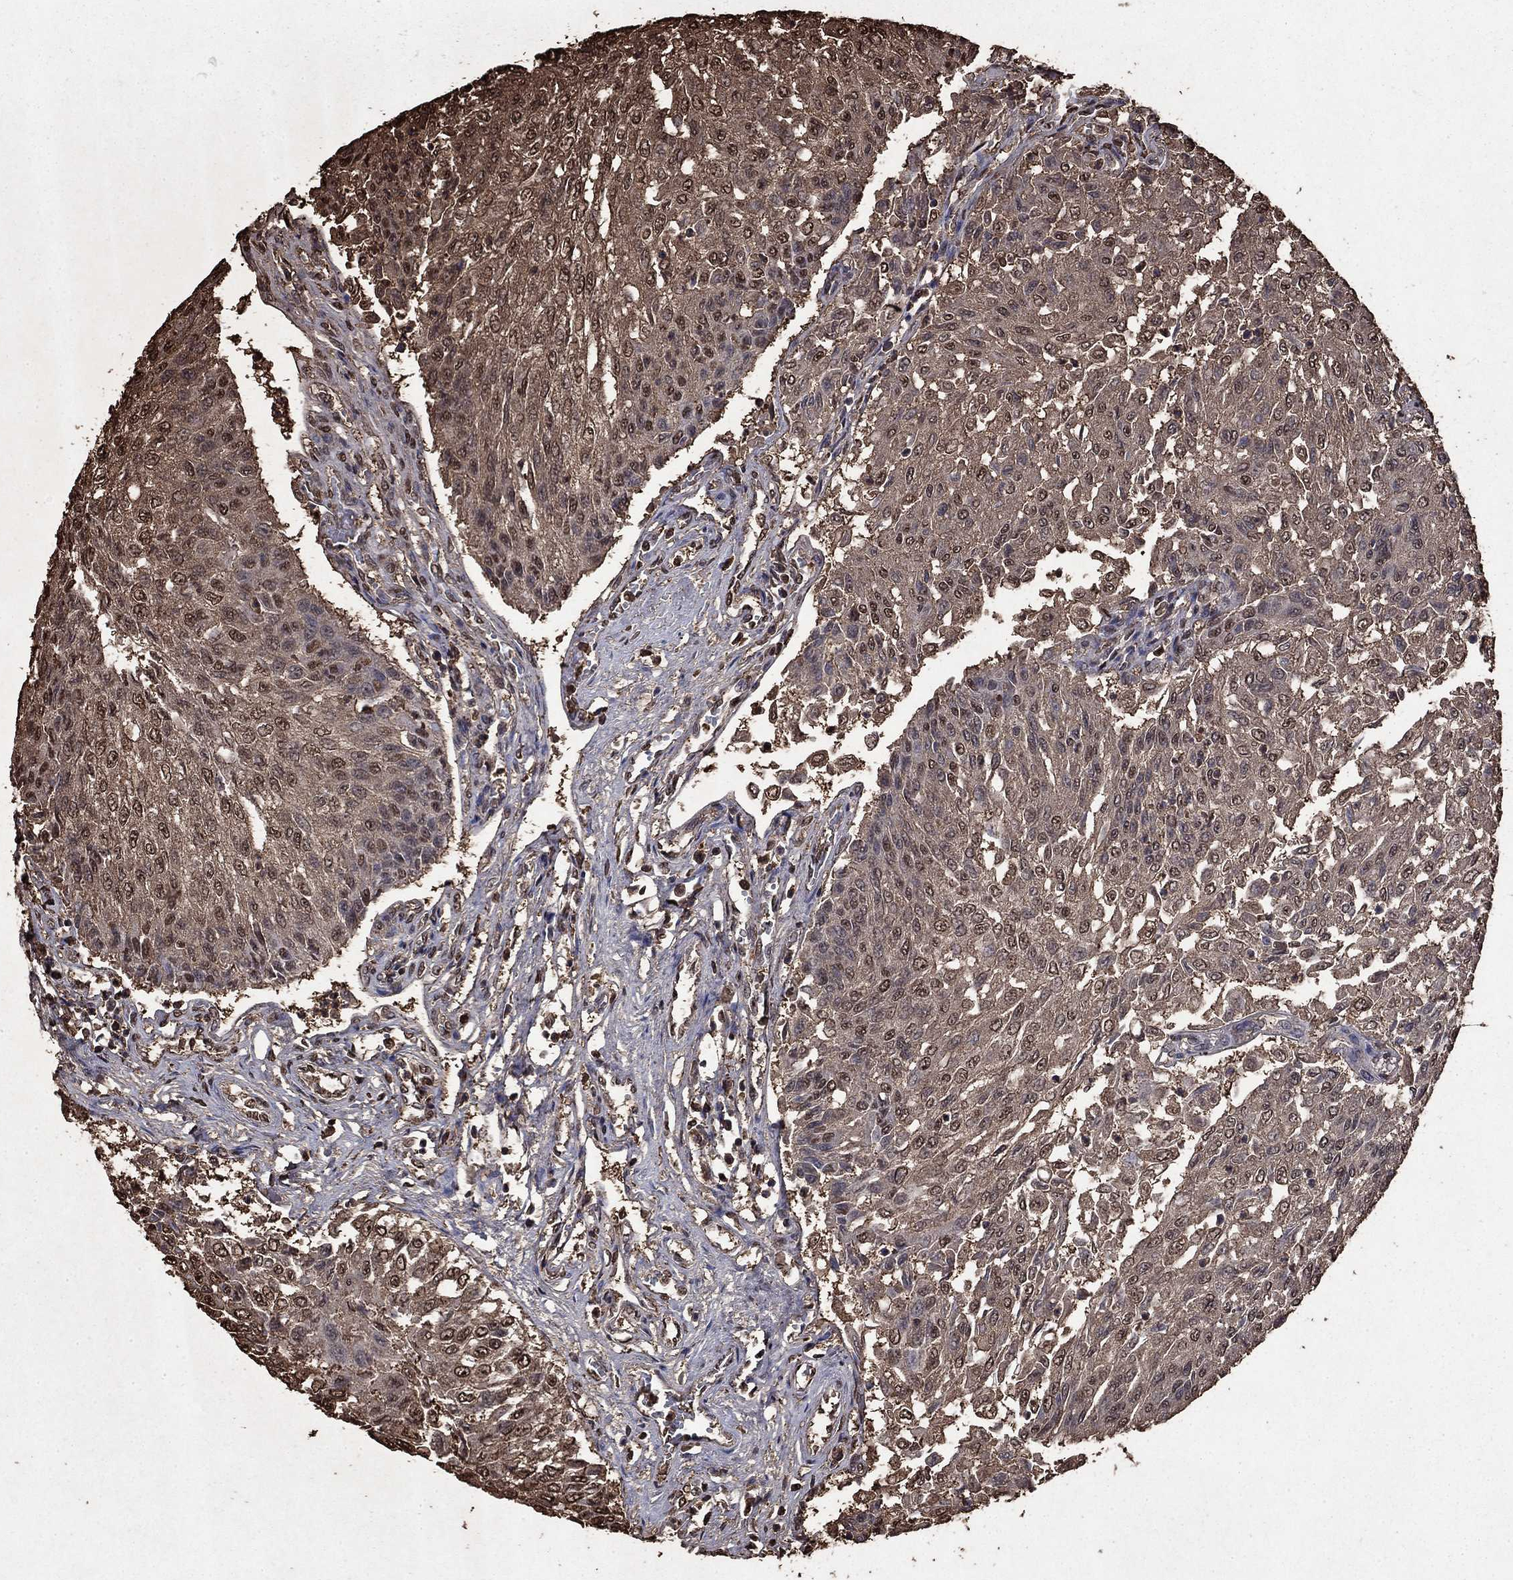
{"staining": {"intensity": "moderate", "quantity": "25%-75%", "location": "cytoplasmic/membranous,nuclear"}, "tissue": "urothelial cancer", "cell_type": "Tumor cells", "image_type": "cancer", "snomed": [{"axis": "morphology", "description": "Urothelial carcinoma, Low grade"}, {"axis": "topography", "description": "Urinary bladder"}], "caption": "Brown immunohistochemical staining in urothelial cancer shows moderate cytoplasmic/membranous and nuclear positivity in about 25%-75% of tumor cells.", "gene": "GAPDH", "patient": {"sex": "male", "age": 78}}